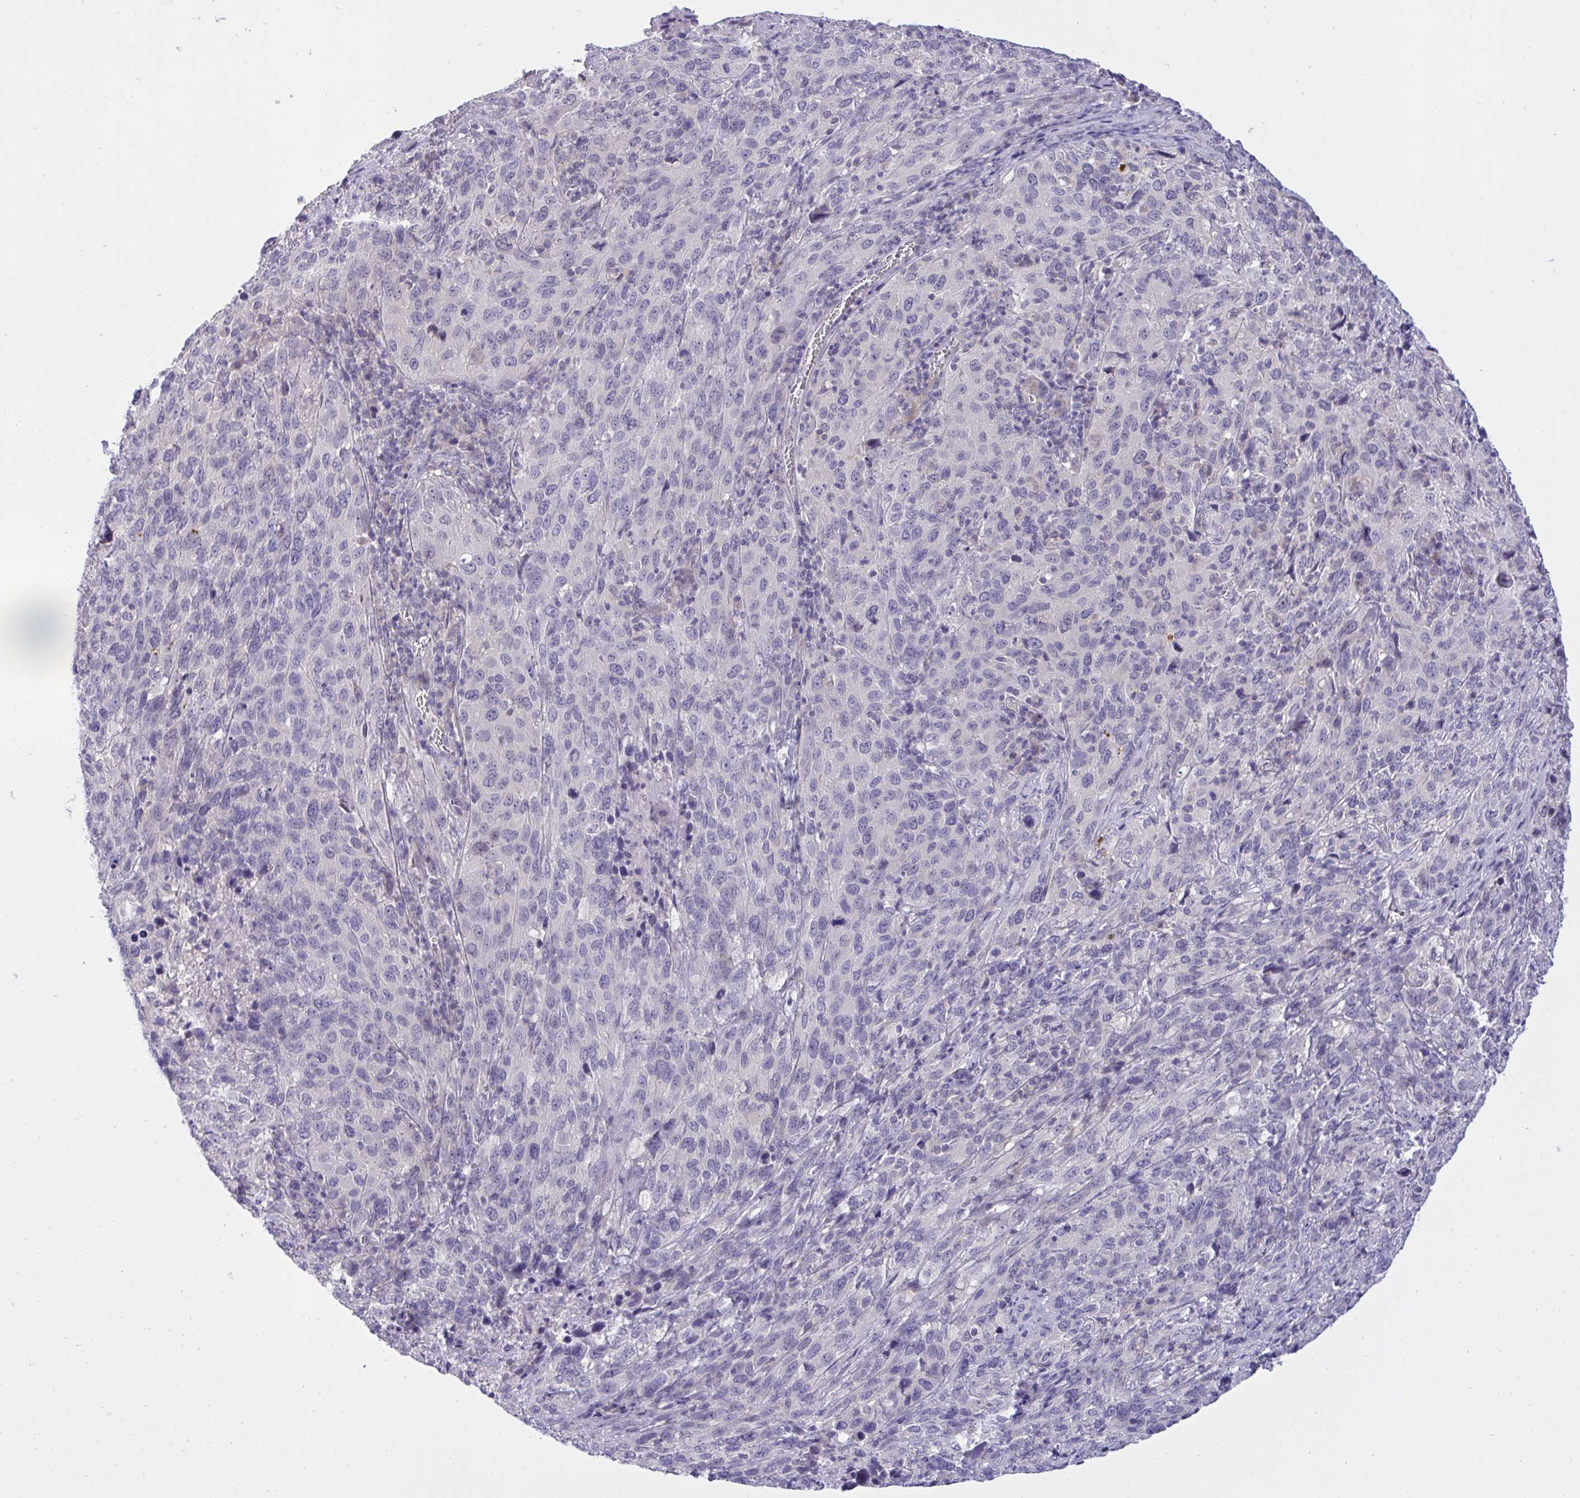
{"staining": {"intensity": "negative", "quantity": "none", "location": "none"}, "tissue": "cervical cancer", "cell_type": "Tumor cells", "image_type": "cancer", "snomed": [{"axis": "morphology", "description": "Squamous cell carcinoma, NOS"}, {"axis": "topography", "description": "Cervix"}], "caption": "Tumor cells are negative for brown protein staining in cervical cancer (squamous cell carcinoma).", "gene": "C19orf54", "patient": {"sex": "female", "age": 51}}